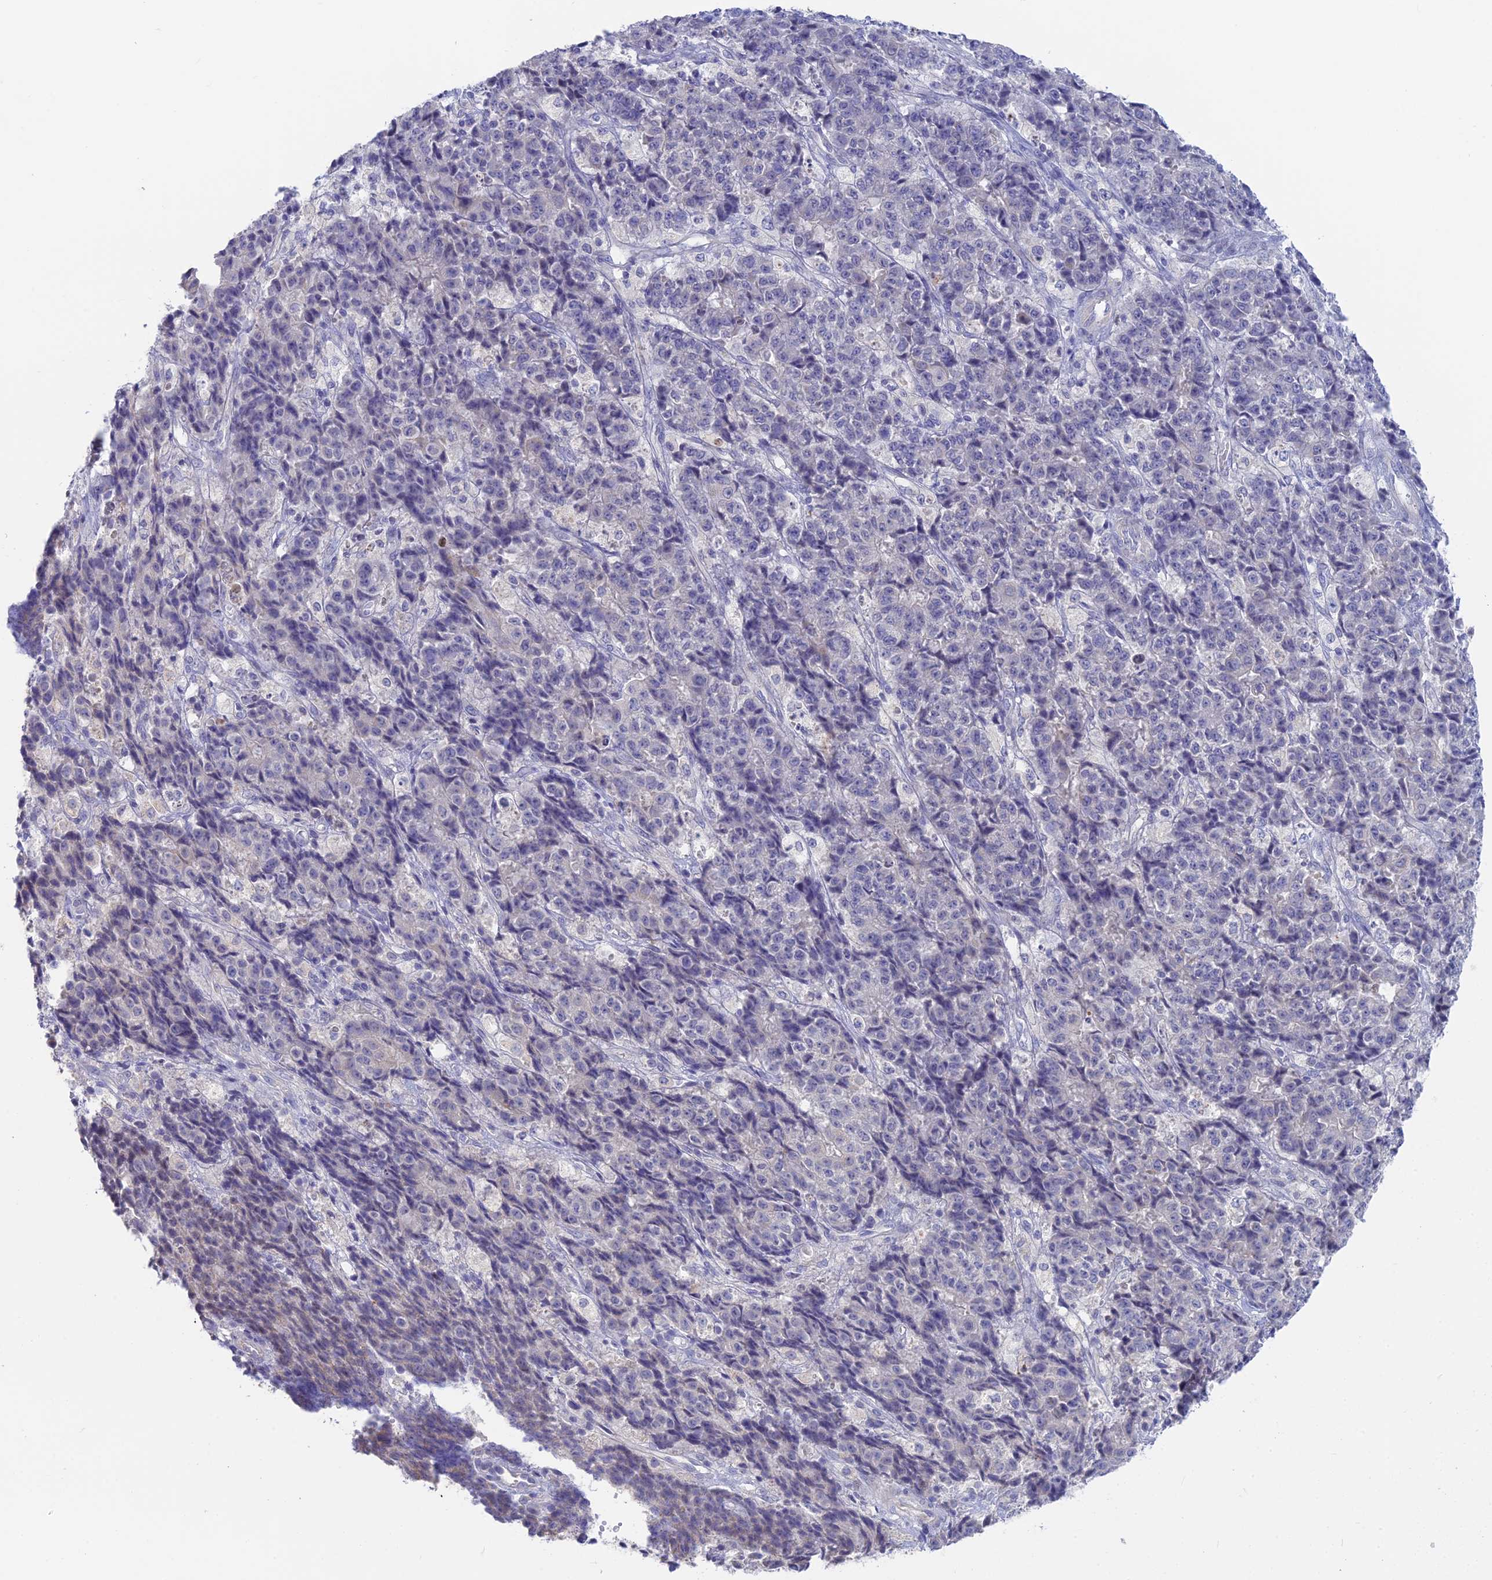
{"staining": {"intensity": "negative", "quantity": "none", "location": "none"}, "tissue": "ovarian cancer", "cell_type": "Tumor cells", "image_type": "cancer", "snomed": [{"axis": "morphology", "description": "Carcinoma, endometroid"}, {"axis": "topography", "description": "Ovary"}], "caption": "Immunohistochemistry (IHC) photomicrograph of neoplastic tissue: ovarian endometroid carcinoma stained with DAB demonstrates no significant protein positivity in tumor cells.", "gene": "SNTN", "patient": {"sex": "female", "age": 42}}